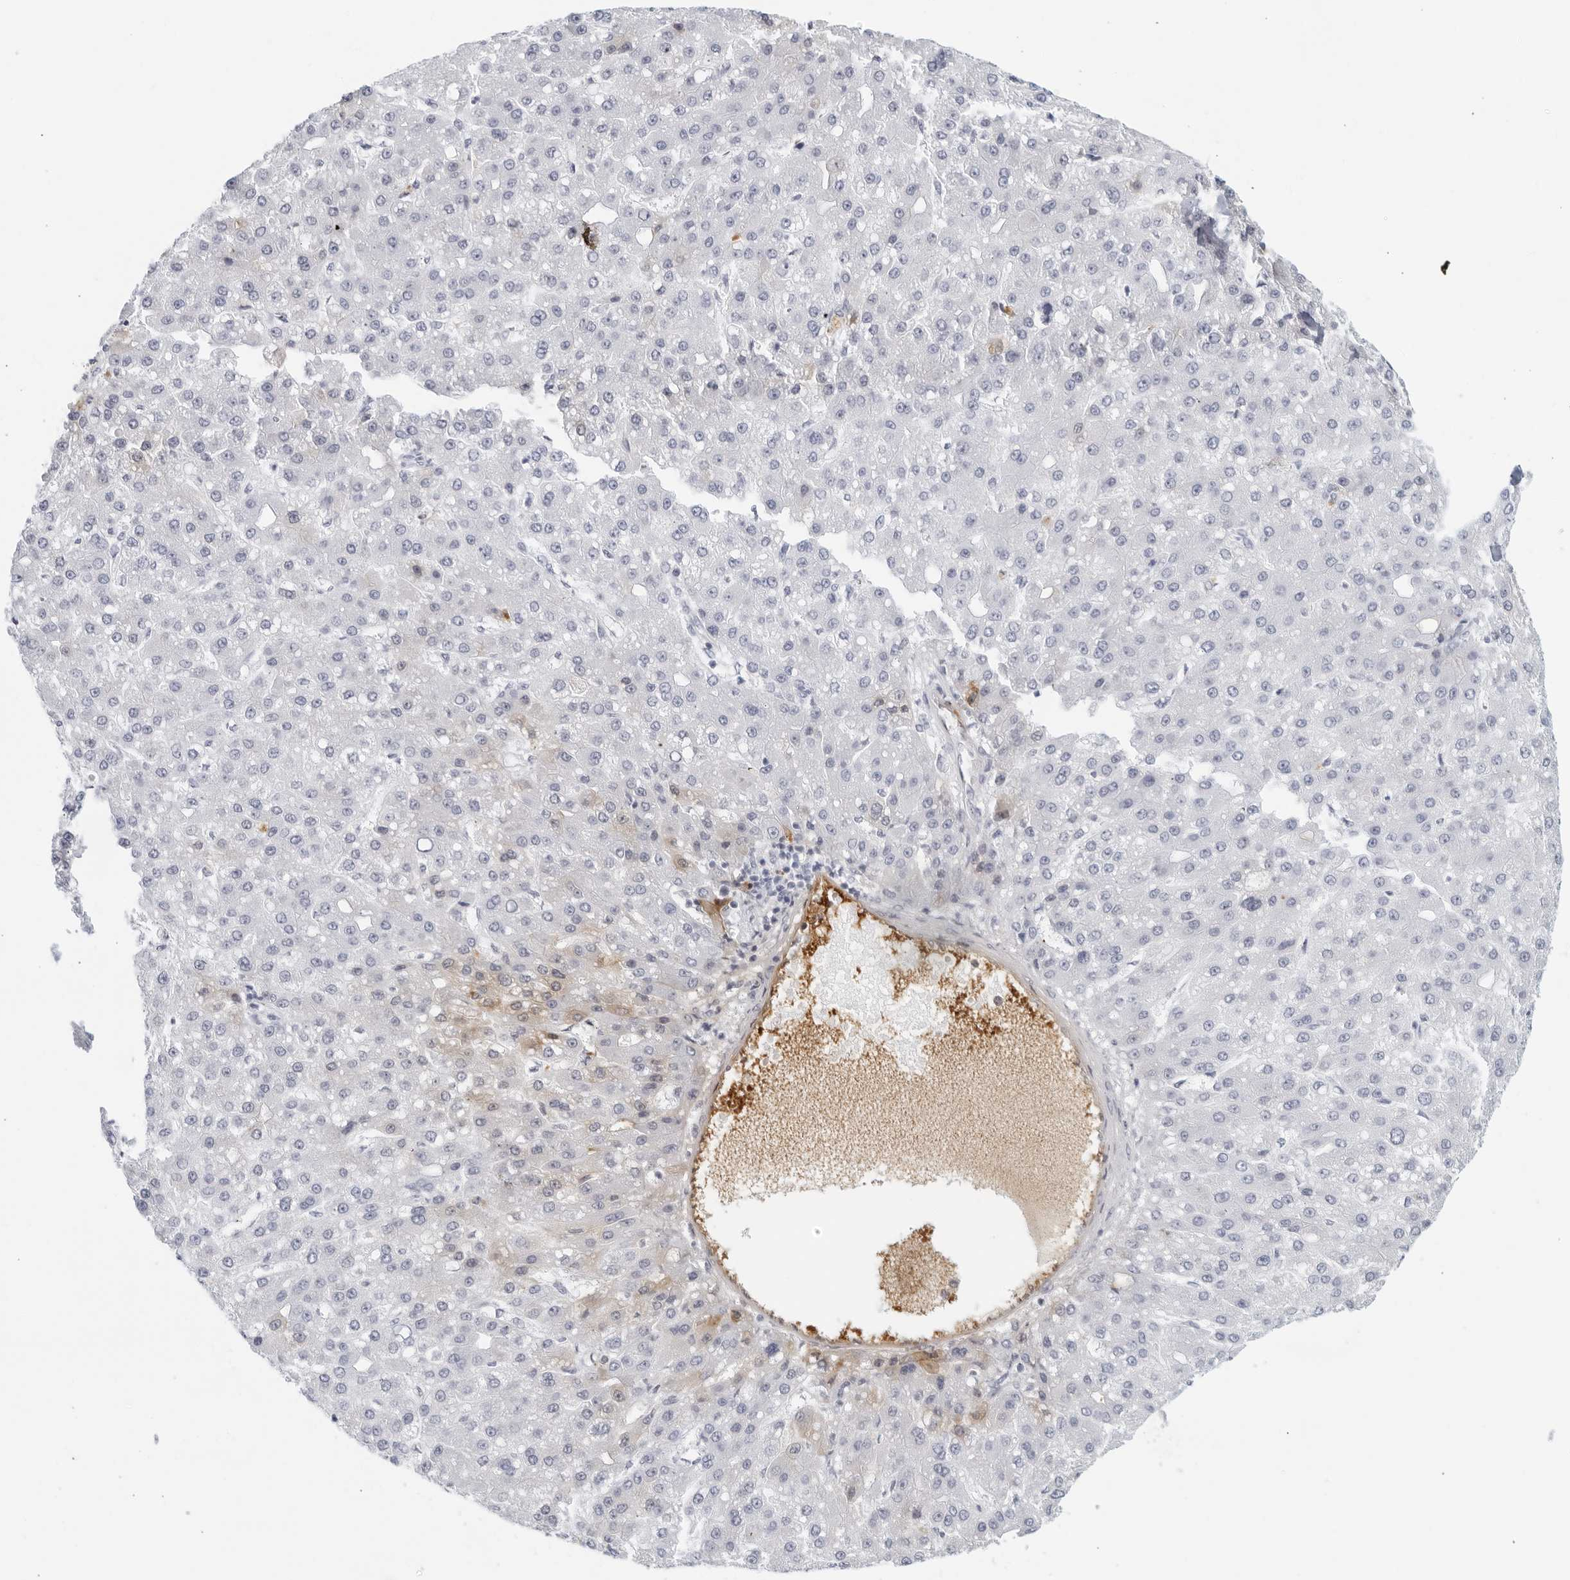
{"staining": {"intensity": "weak", "quantity": "<25%", "location": "cytoplasmic/membranous"}, "tissue": "liver cancer", "cell_type": "Tumor cells", "image_type": "cancer", "snomed": [{"axis": "morphology", "description": "Carcinoma, Hepatocellular, NOS"}, {"axis": "topography", "description": "Liver"}], "caption": "The image reveals no significant staining in tumor cells of liver cancer.", "gene": "FGG", "patient": {"sex": "male", "age": 67}}